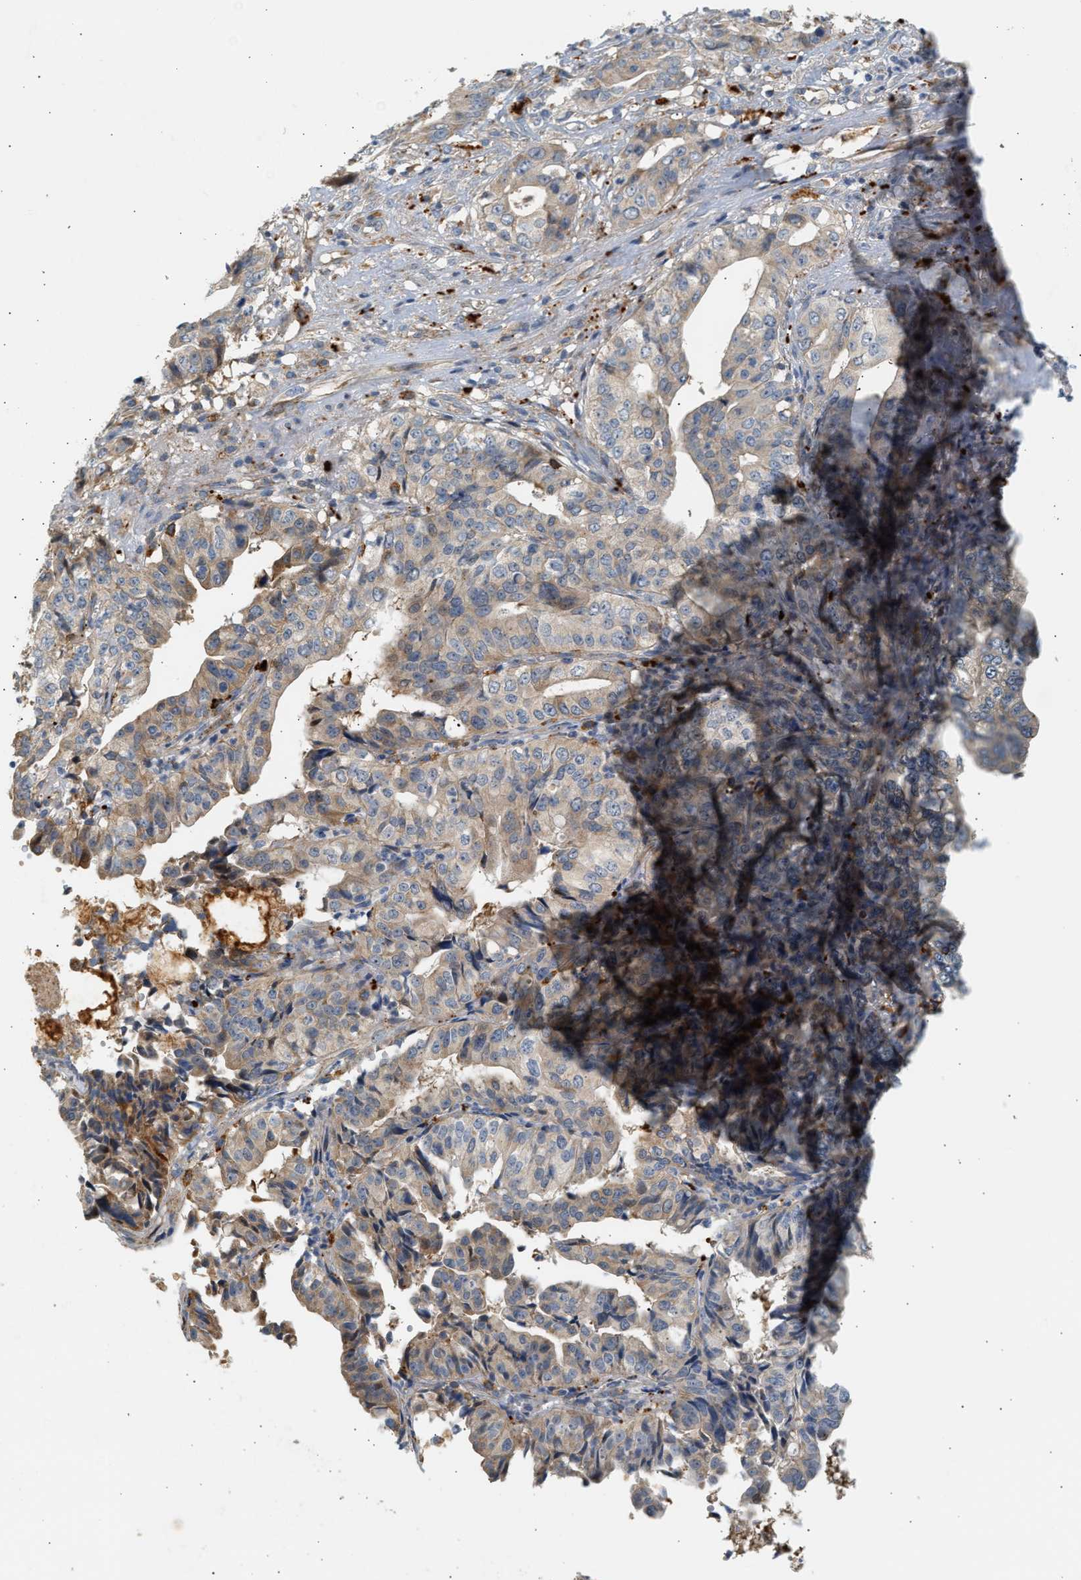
{"staining": {"intensity": "weak", "quantity": ">75%", "location": "cytoplasmic/membranous"}, "tissue": "liver cancer", "cell_type": "Tumor cells", "image_type": "cancer", "snomed": [{"axis": "morphology", "description": "Cholangiocarcinoma"}, {"axis": "topography", "description": "Liver"}], "caption": "A brown stain highlights weak cytoplasmic/membranous positivity of a protein in liver cancer (cholangiocarcinoma) tumor cells.", "gene": "ENTHD1", "patient": {"sex": "female", "age": 61}}